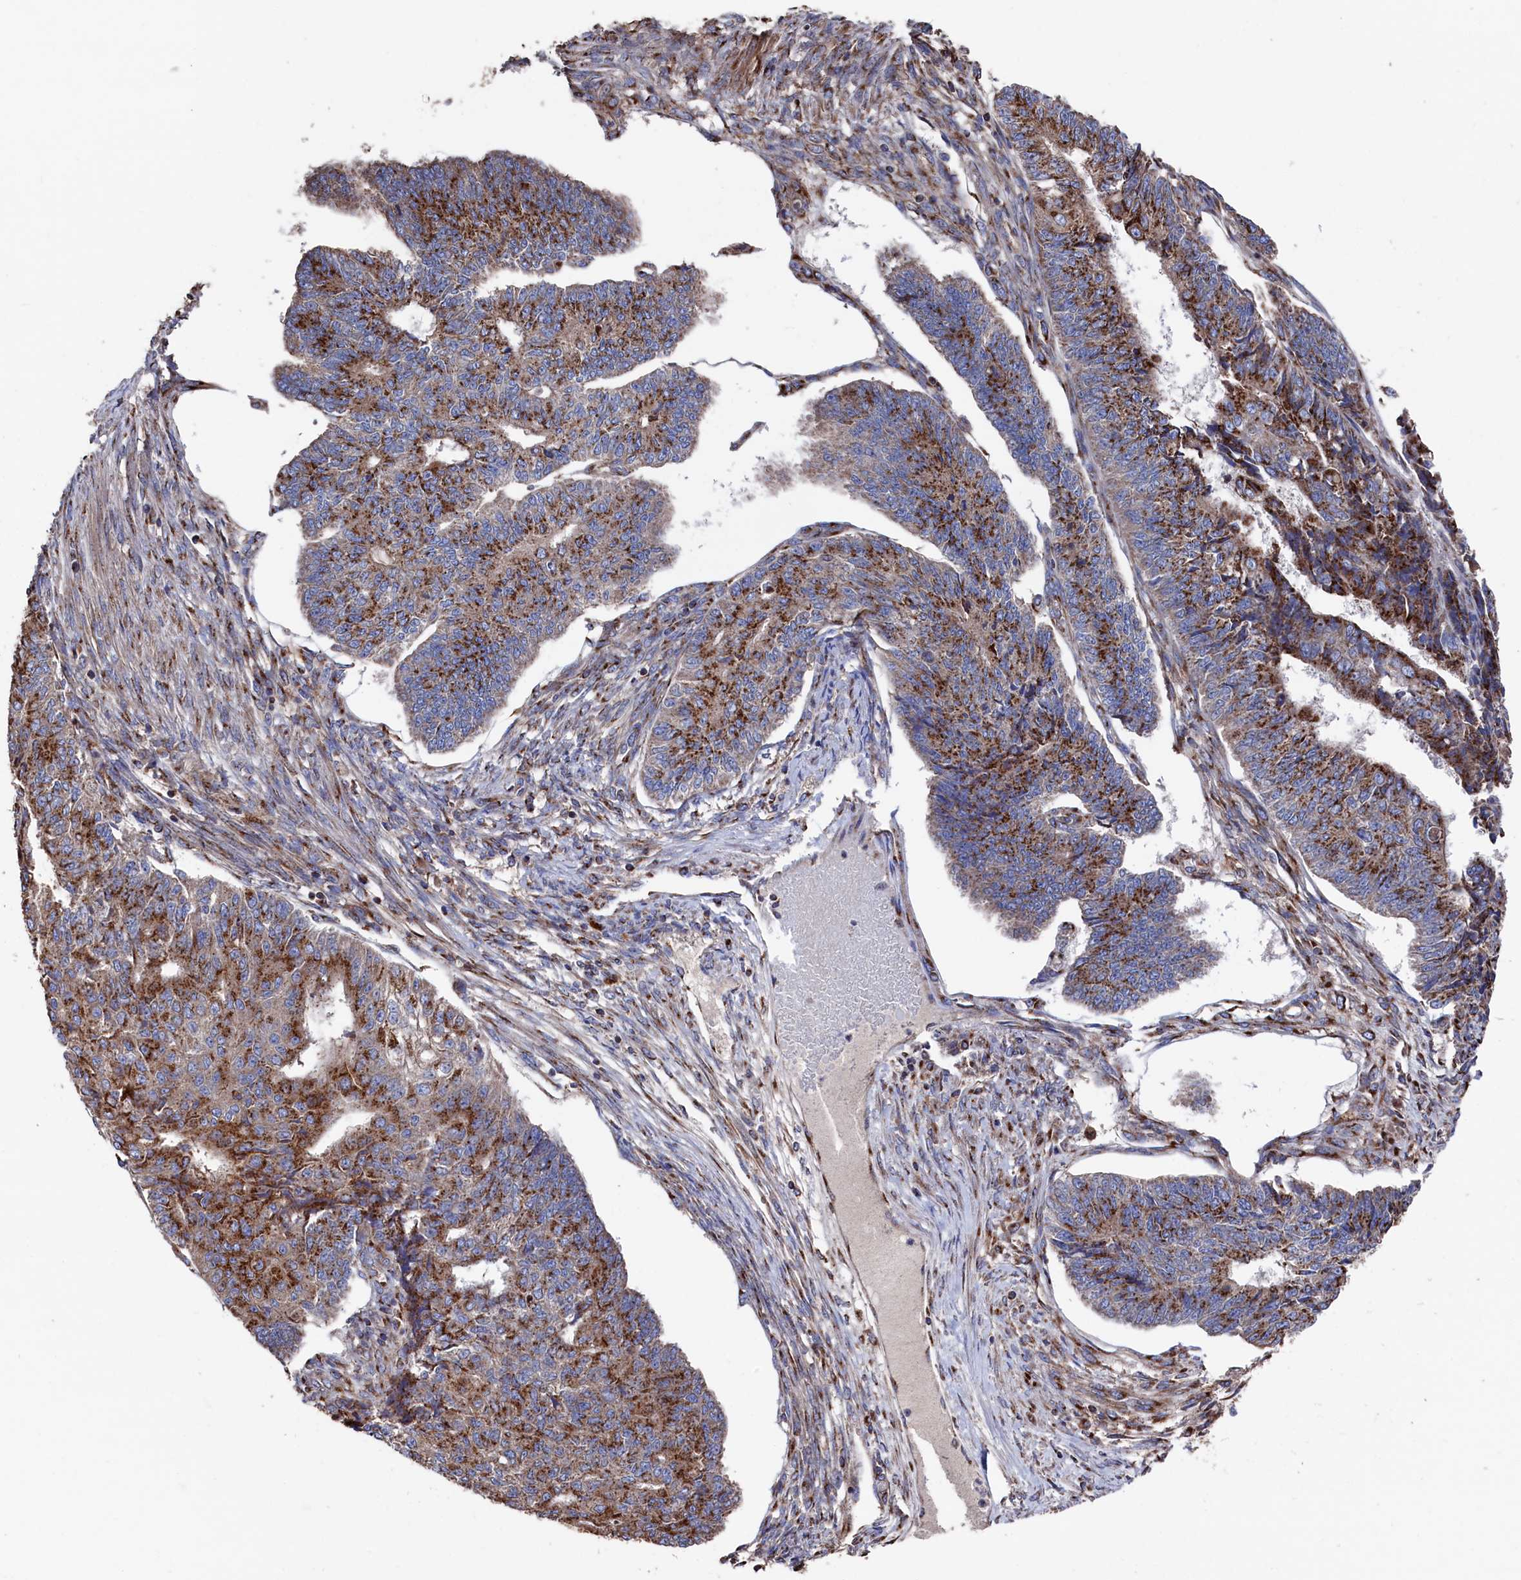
{"staining": {"intensity": "strong", "quantity": ">75%", "location": "cytoplasmic/membranous"}, "tissue": "endometrial cancer", "cell_type": "Tumor cells", "image_type": "cancer", "snomed": [{"axis": "morphology", "description": "Adenocarcinoma, NOS"}, {"axis": "topography", "description": "Endometrium"}], "caption": "Human adenocarcinoma (endometrial) stained for a protein (brown) displays strong cytoplasmic/membranous positive expression in approximately >75% of tumor cells.", "gene": "PRRC1", "patient": {"sex": "female", "age": 32}}